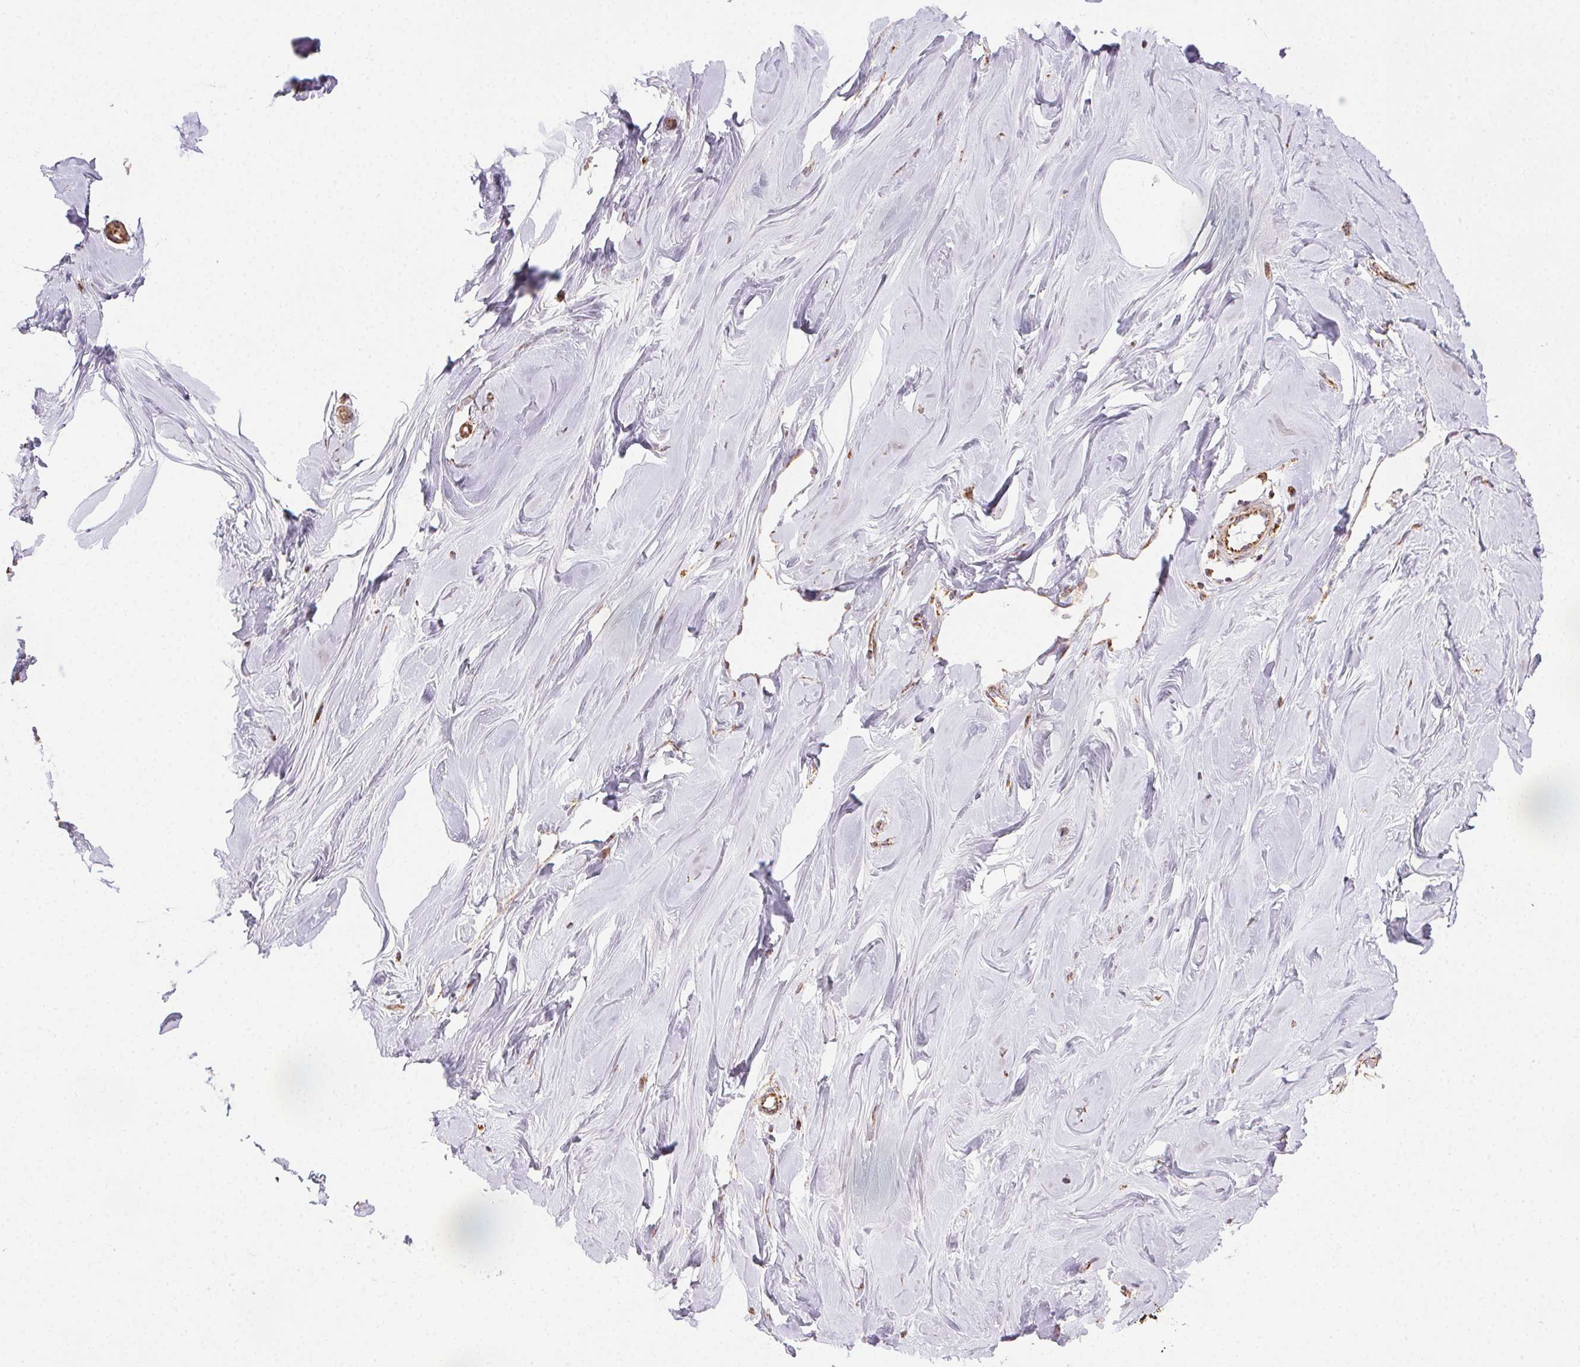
{"staining": {"intensity": "weak", "quantity": "25%-75%", "location": "cytoplasmic/membranous"}, "tissue": "breast", "cell_type": "Adipocytes", "image_type": "normal", "snomed": [{"axis": "morphology", "description": "Normal tissue, NOS"}, {"axis": "topography", "description": "Breast"}], "caption": "Immunohistochemistry staining of normal breast, which reveals low levels of weak cytoplasmic/membranous expression in approximately 25%-75% of adipocytes indicating weak cytoplasmic/membranous protein positivity. The staining was performed using DAB (brown) for protein detection and nuclei were counterstained in hematoxylin (blue).", "gene": "CLPB", "patient": {"sex": "female", "age": 27}}